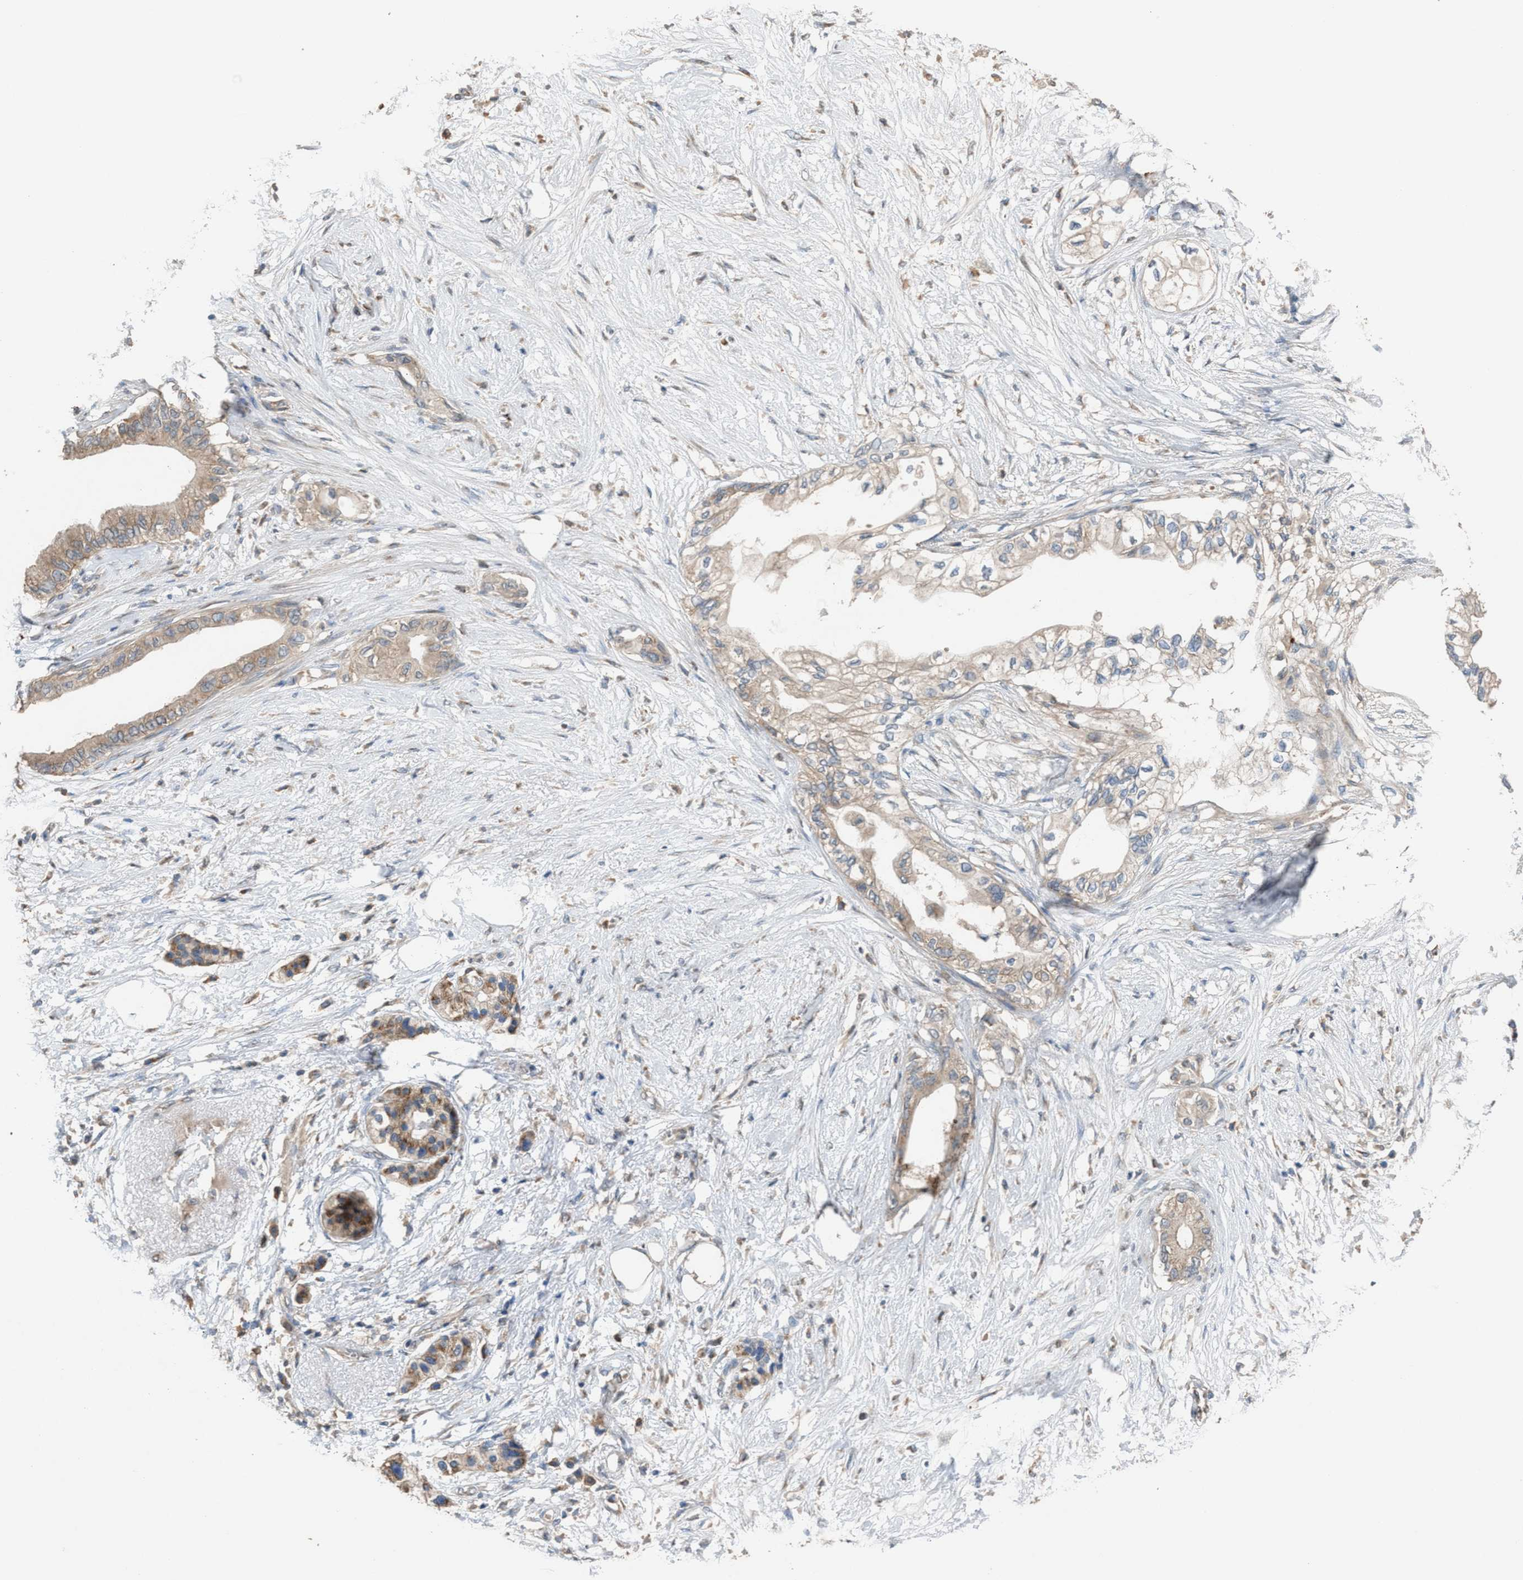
{"staining": {"intensity": "weak", "quantity": ">75%", "location": "cytoplasmic/membranous"}, "tissue": "pancreatic cancer", "cell_type": "Tumor cells", "image_type": "cancer", "snomed": [{"axis": "morphology", "description": "Normal tissue, NOS"}, {"axis": "morphology", "description": "Adenocarcinoma, NOS"}, {"axis": "topography", "description": "Pancreas"}, {"axis": "topography", "description": "Duodenum"}], "caption": "Adenocarcinoma (pancreatic) stained with immunohistochemistry demonstrates weak cytoplasmic/membranous expression in approximately >75% of tumor cells.", "gene": "TPK1", "patient": {"sex": "female", "age": 60}}